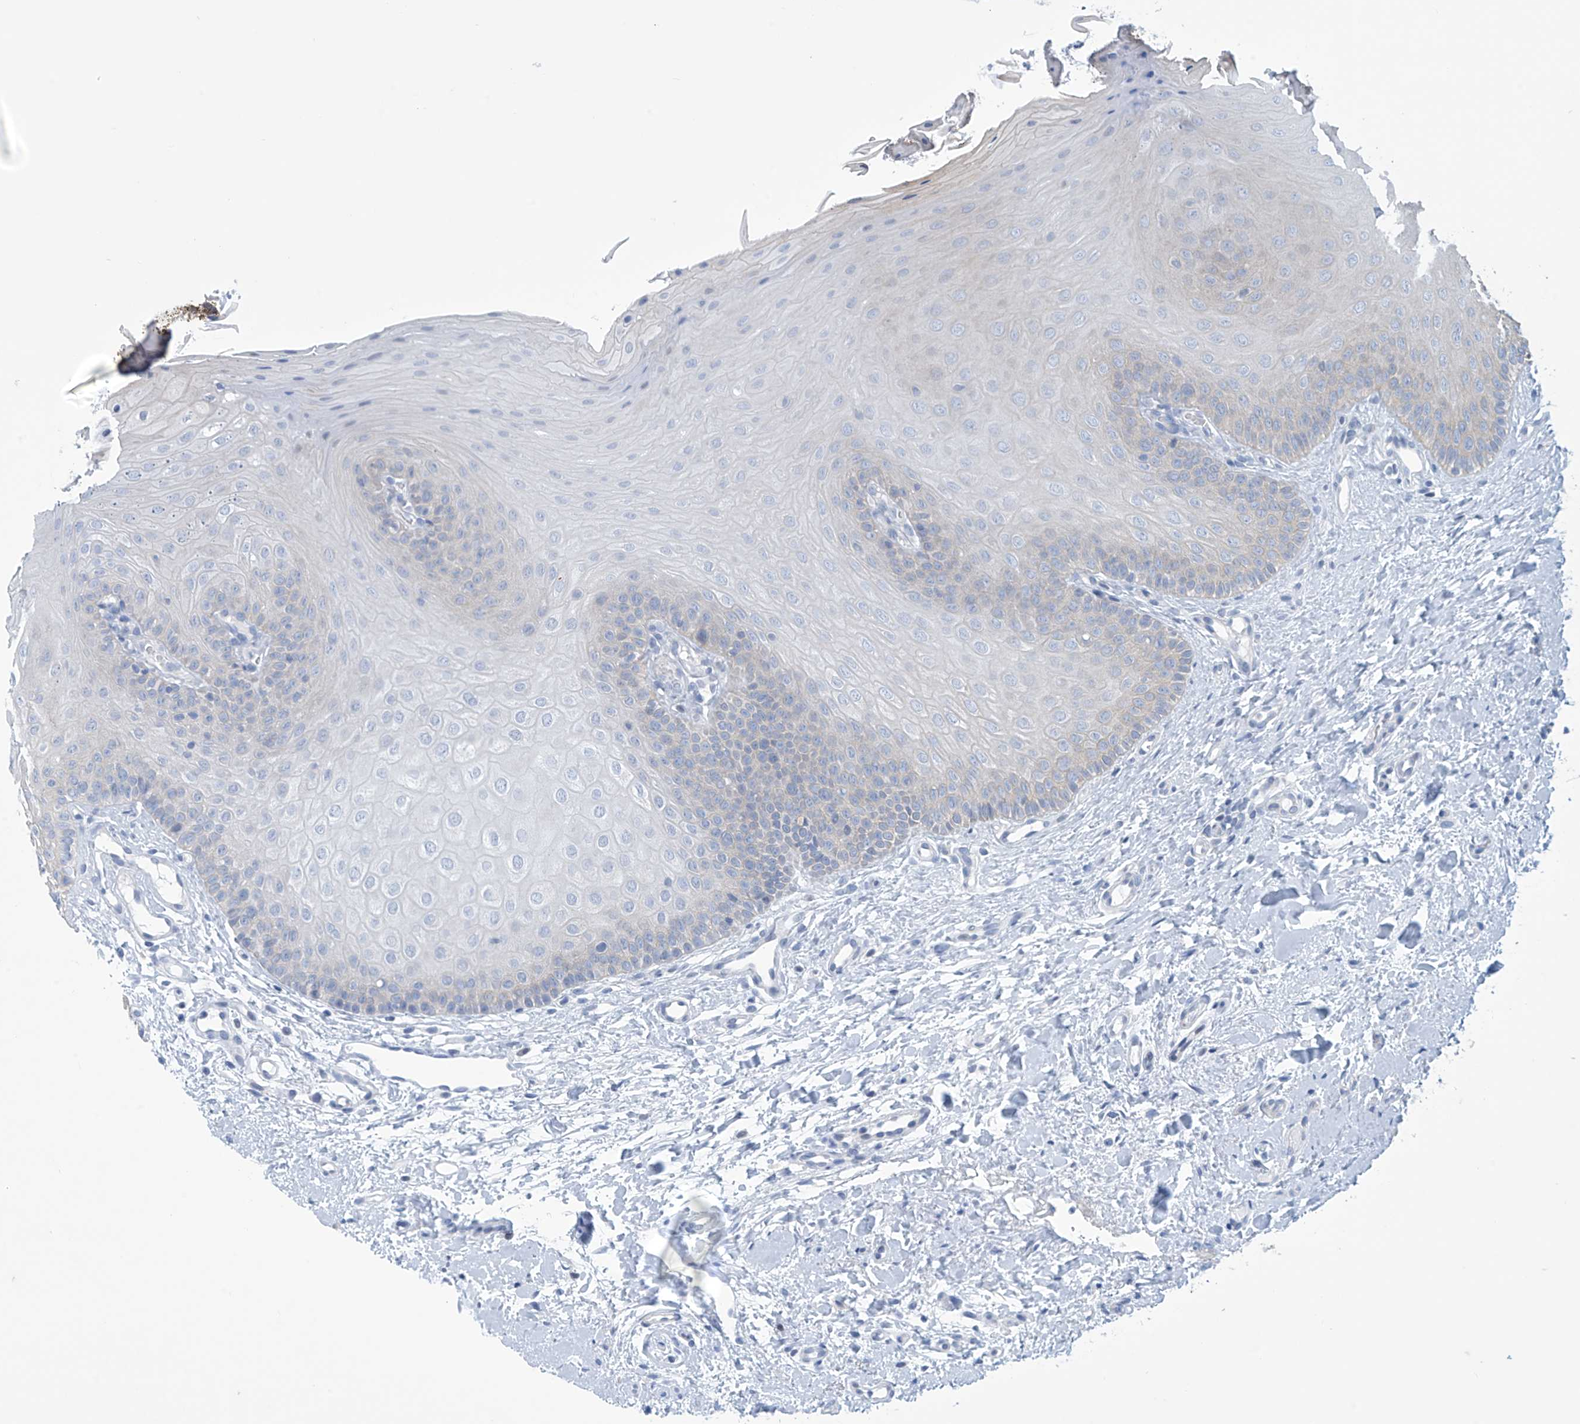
{"staining": {"intensity": "negative", "quantity": "none", "location": "none"}, "tissue": "oral mucosa", "cell_type": "Squamous epithelial cells", "image_type": "normal", "snomed": [{"axis": "morphology", "description": "Normal tissue, NOS"}, {"axis": "topography", "description": "Oral tissue"}], "caption": "This is an immunohistochemistry (IHC) image of benign oral mucosa. There is no staining in squamous epithelial cells.", "gene": "SLC35A5", "patient": {"sex": "female", "age": 68}}